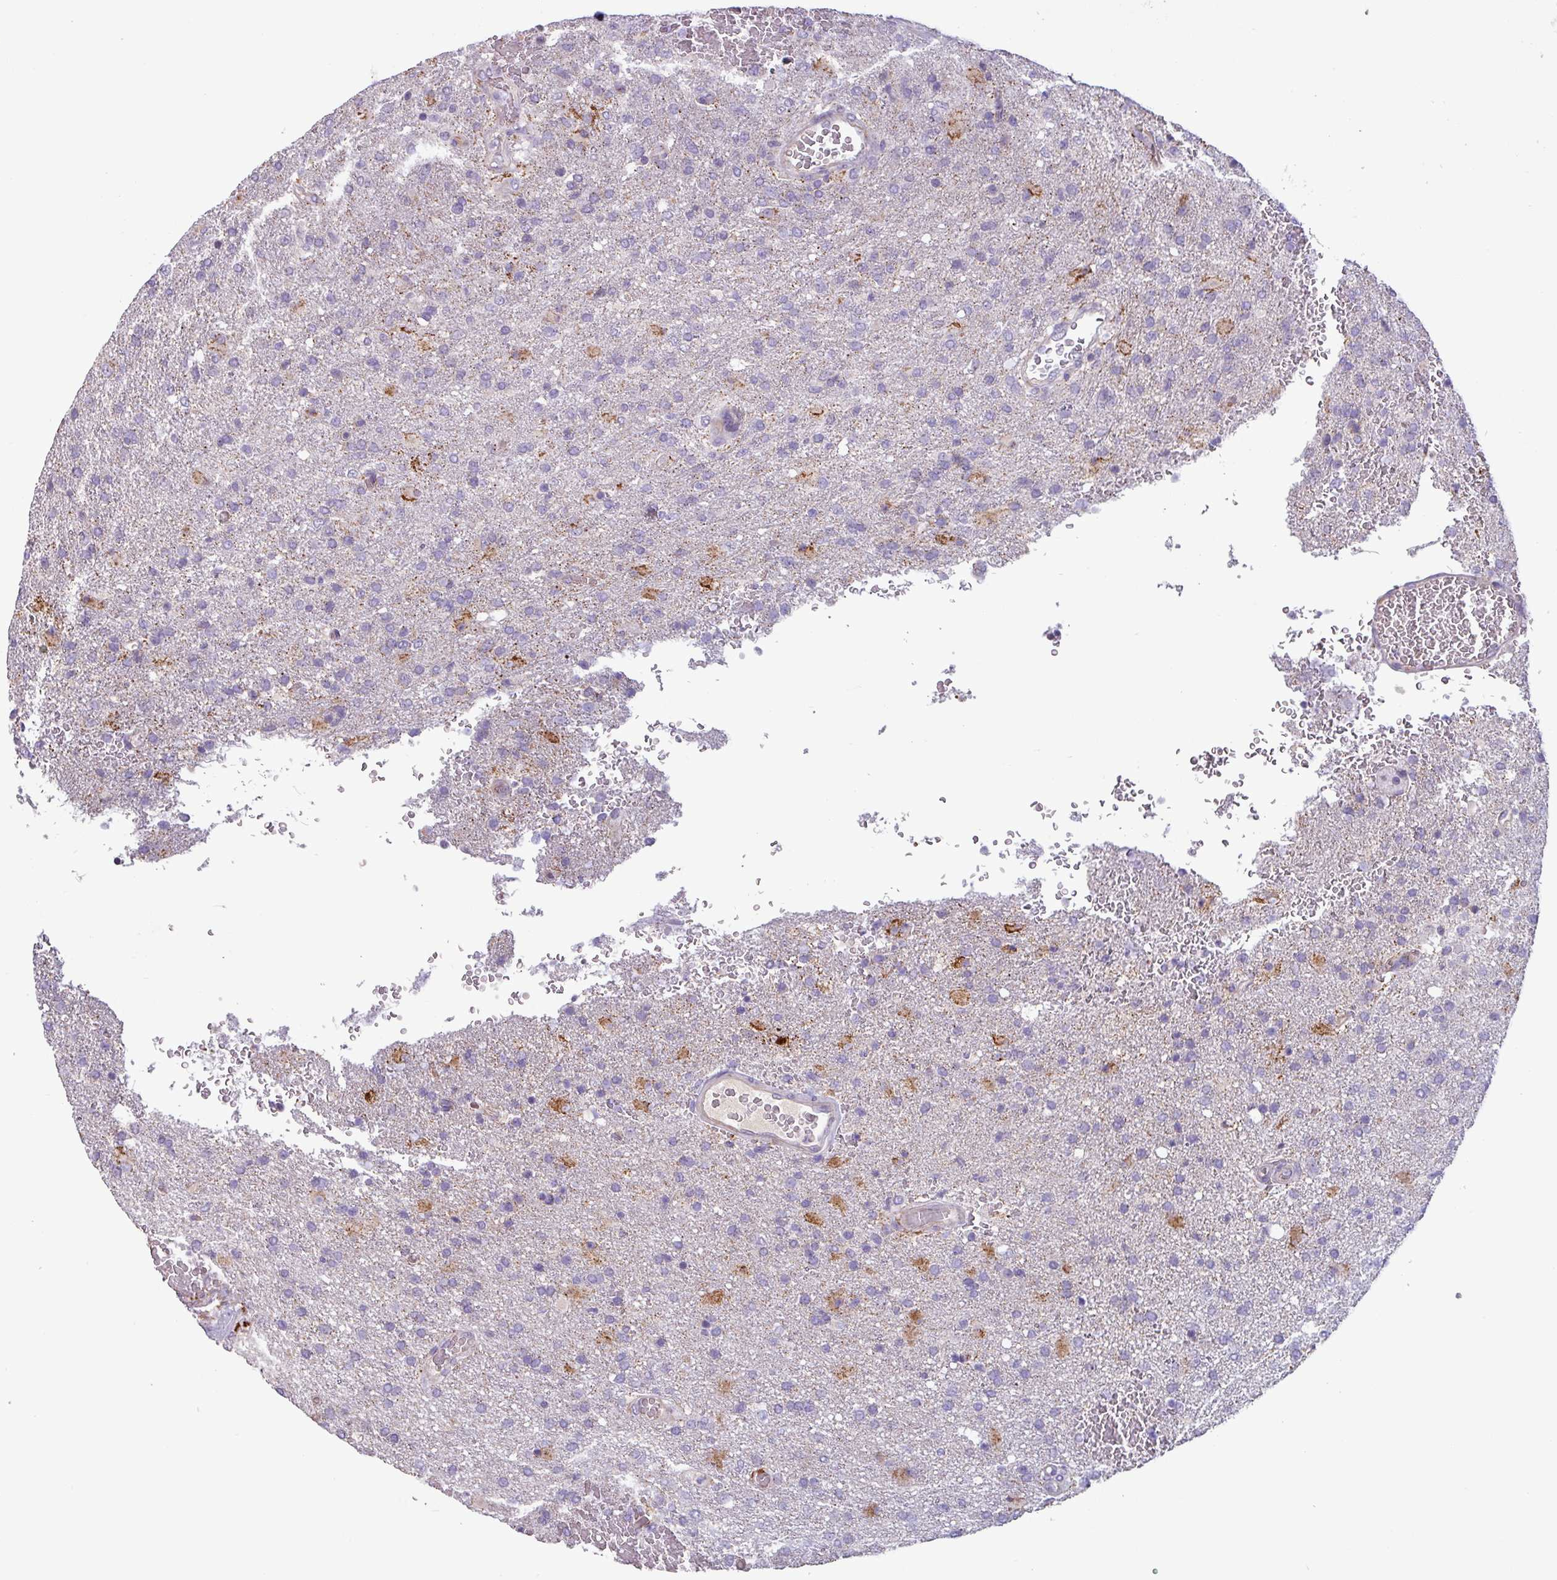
{"staining": {"intensity": "moderate", "quantity": "<25%", "location": "cytoplasmic/membranous"}, "tissue": "glioma", "cell_type": "Tumor cells", "image_type": "cancer", "snomed": [{"axis": "morphology", "description": "Glioma, malignant, High grade"}, {"axis": "topography", "description": "Brain"}], "caption": "Immunohistochemistry histopathology image of neoplastic tissue: glioma stained using immunohistochemistry (IHC) displays low levels of moderate protein expression localized specifically in the cytoplasmic/membranous of tumor cells, appearing as a cytoplasmic/membranous brown color.", "gene": "CD8A", "patient": {"sex": "female", "age": 74}}